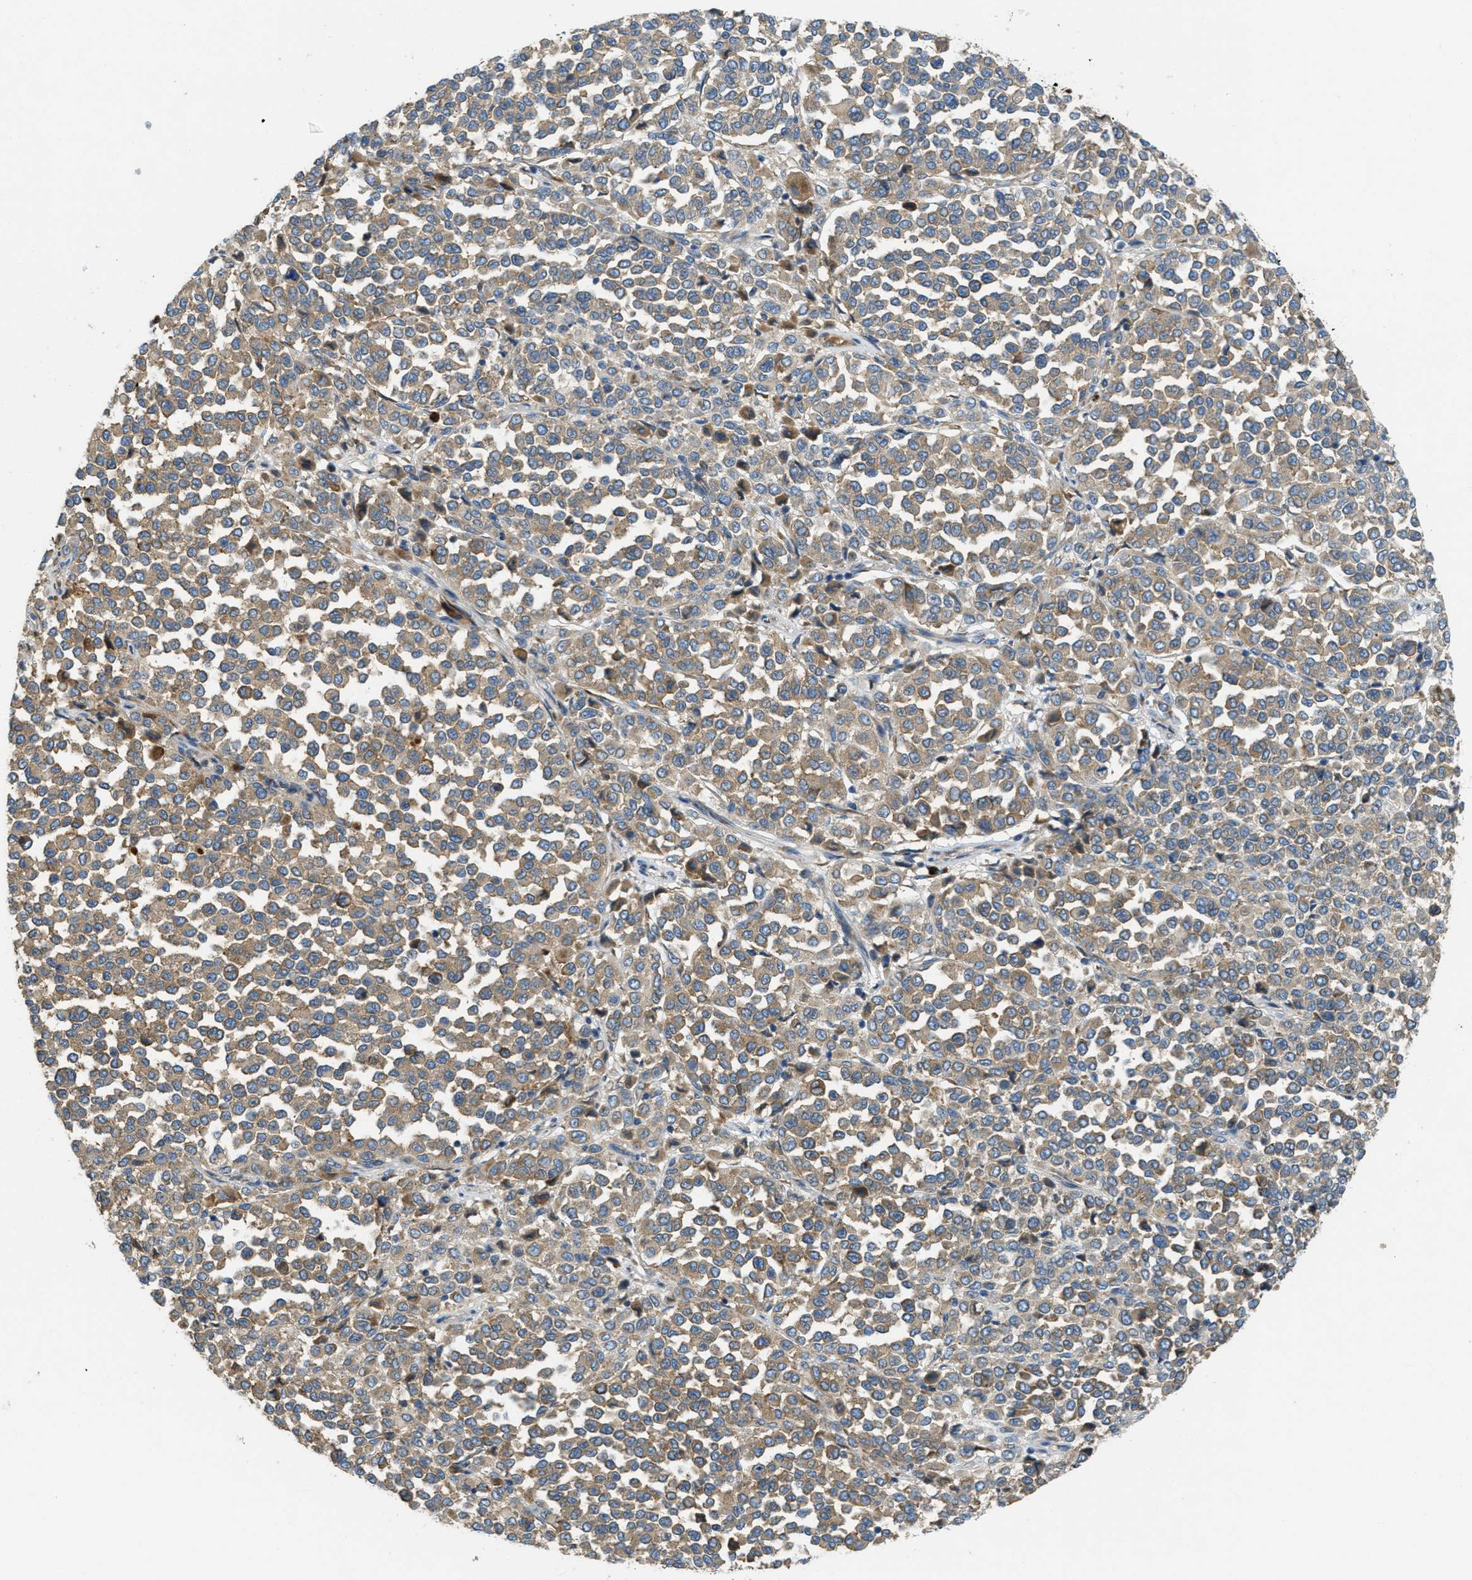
{"staining": {"intensity": "weak", "quantity": ">75%", "location": "cytoplasmic/membranous"}, "tissue": "melanoma", "cell_type": "Tumor cells", "image_type": "cancer", "snomed": [{"axis": "morphology", "description": "Malignant melanoma, Metastatic site"}, {"axis": "topography", "description": "Pancreas"}], "caption": "Weak cytoplasmic/membranous staining is present in about >75% of tumor cells in malignant melanoma (metastatic site).", "gene": "SSR1", "patient": {"sex": "female", "age": 30}}